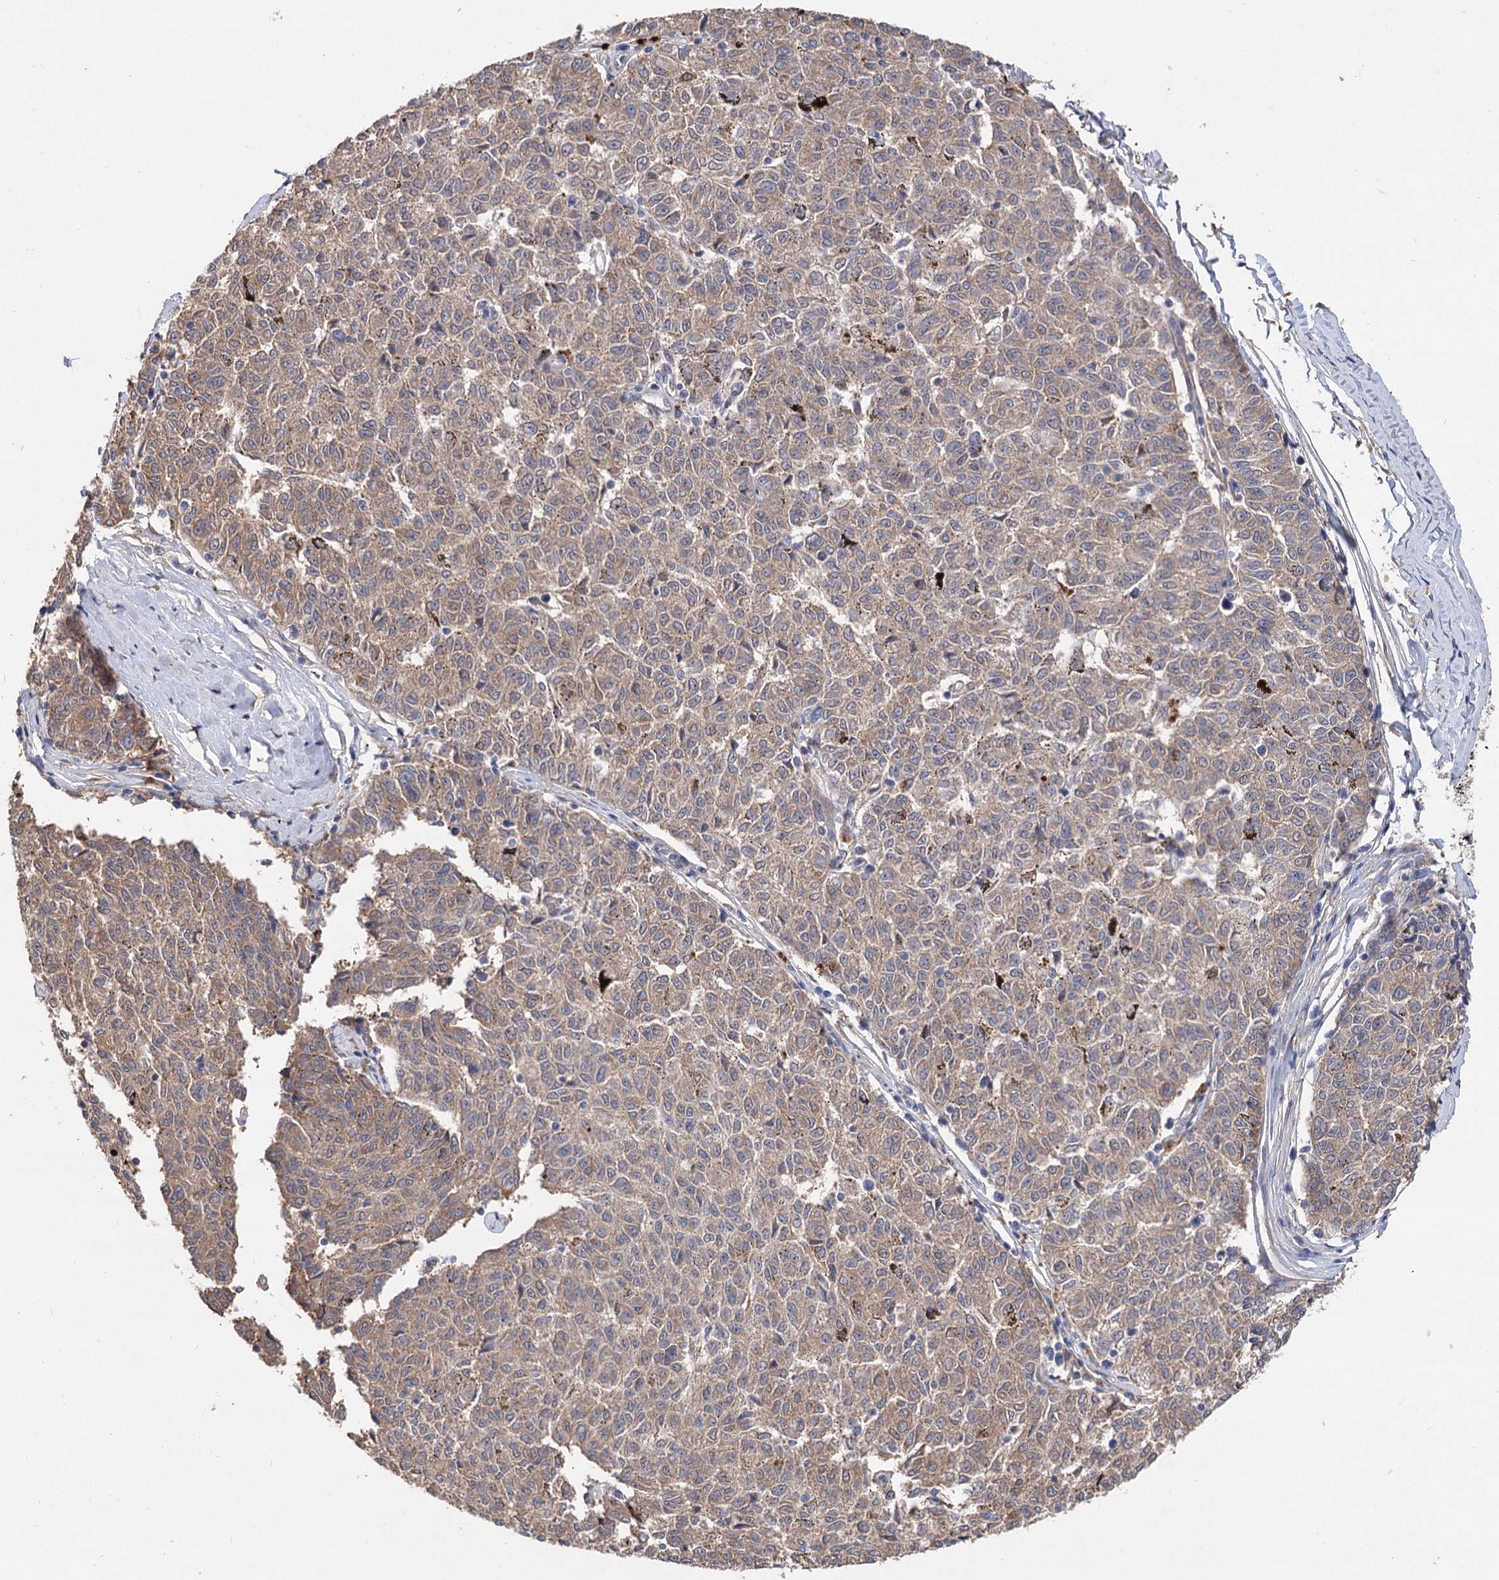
{"staining": {"intensity": "weak", "quantity": ">75%", "location": "cytoplasmic/membranous"}, "tissue": "melanoma", "cell_type": "Tumor cells", "image_type": "cancer", "snomed": [{"axis": "morphology", "description": "Malignant melanoma, NOS"}, {"axis": "topography", "description": "Skin"}], "caption": "Malignant melanoma stained with a brown dye reveals weak cytoplasmic/membranous positive positivity in about >75% of tumor cells.", "gene": "NUDCD2", "patient": {"sex": "female", "age": 72}}